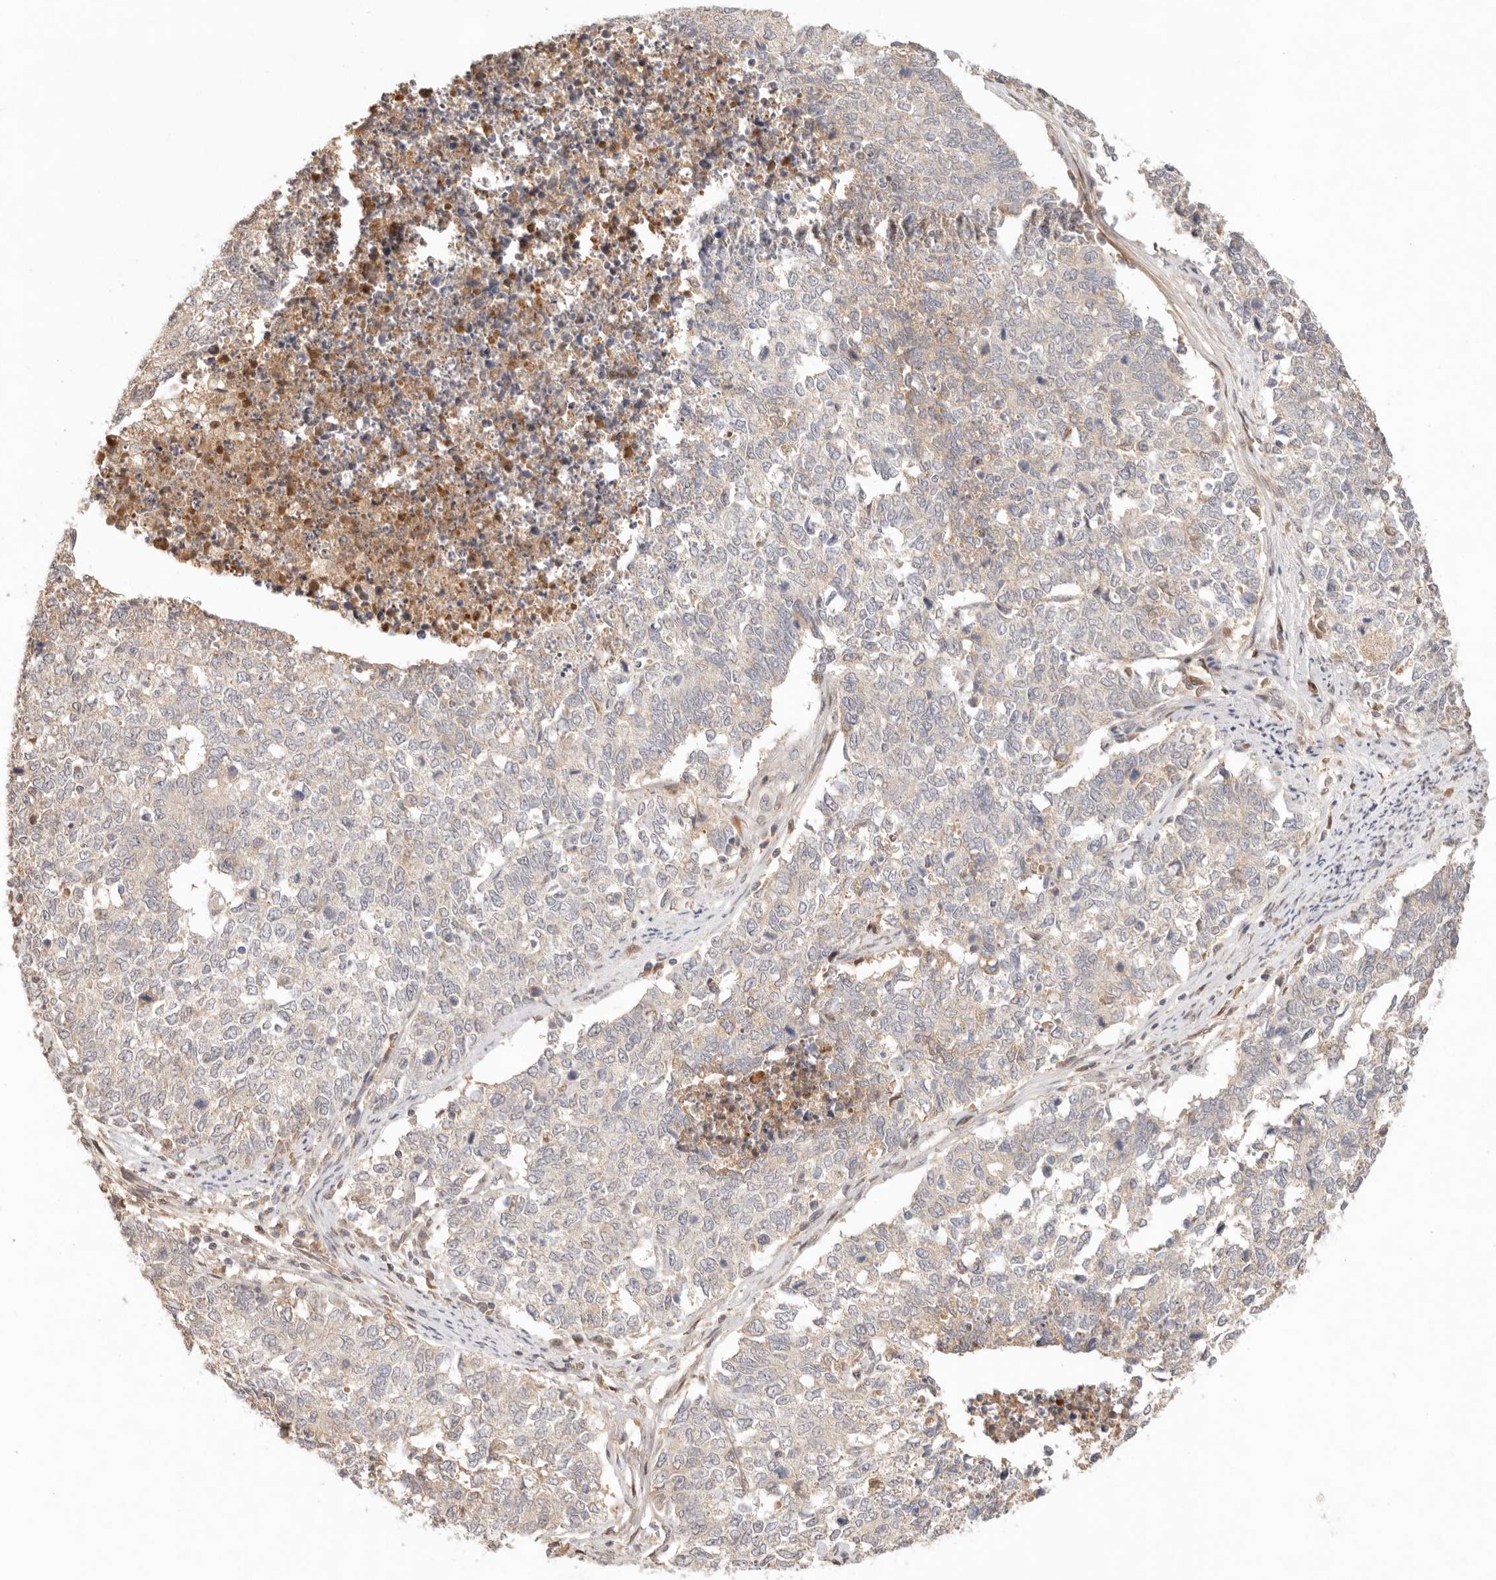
{"staining": {"intensity": "negative", "quantity": "none", "location": "none"}, "tissue": "cervical cancer", "cell_type": "Tumor cells", "image_type": "cancer", "snomed": [{"axis": "morphology", "description": "Squamous cell carcinoma, NOS"}, {"axis": "topography", "description": "Cervix"}], "caption": "High magnification brightfield microscopy of cervical cancer (squamous cell carcinoma) stained with DAB (3,3'-diaminobenzidine) (brown) and counterstained with hematoxylin (blue): tumor cells show no significant positivity.", "gene": "PHLDA3", "patient": {"sex": "female", "age": 63}}